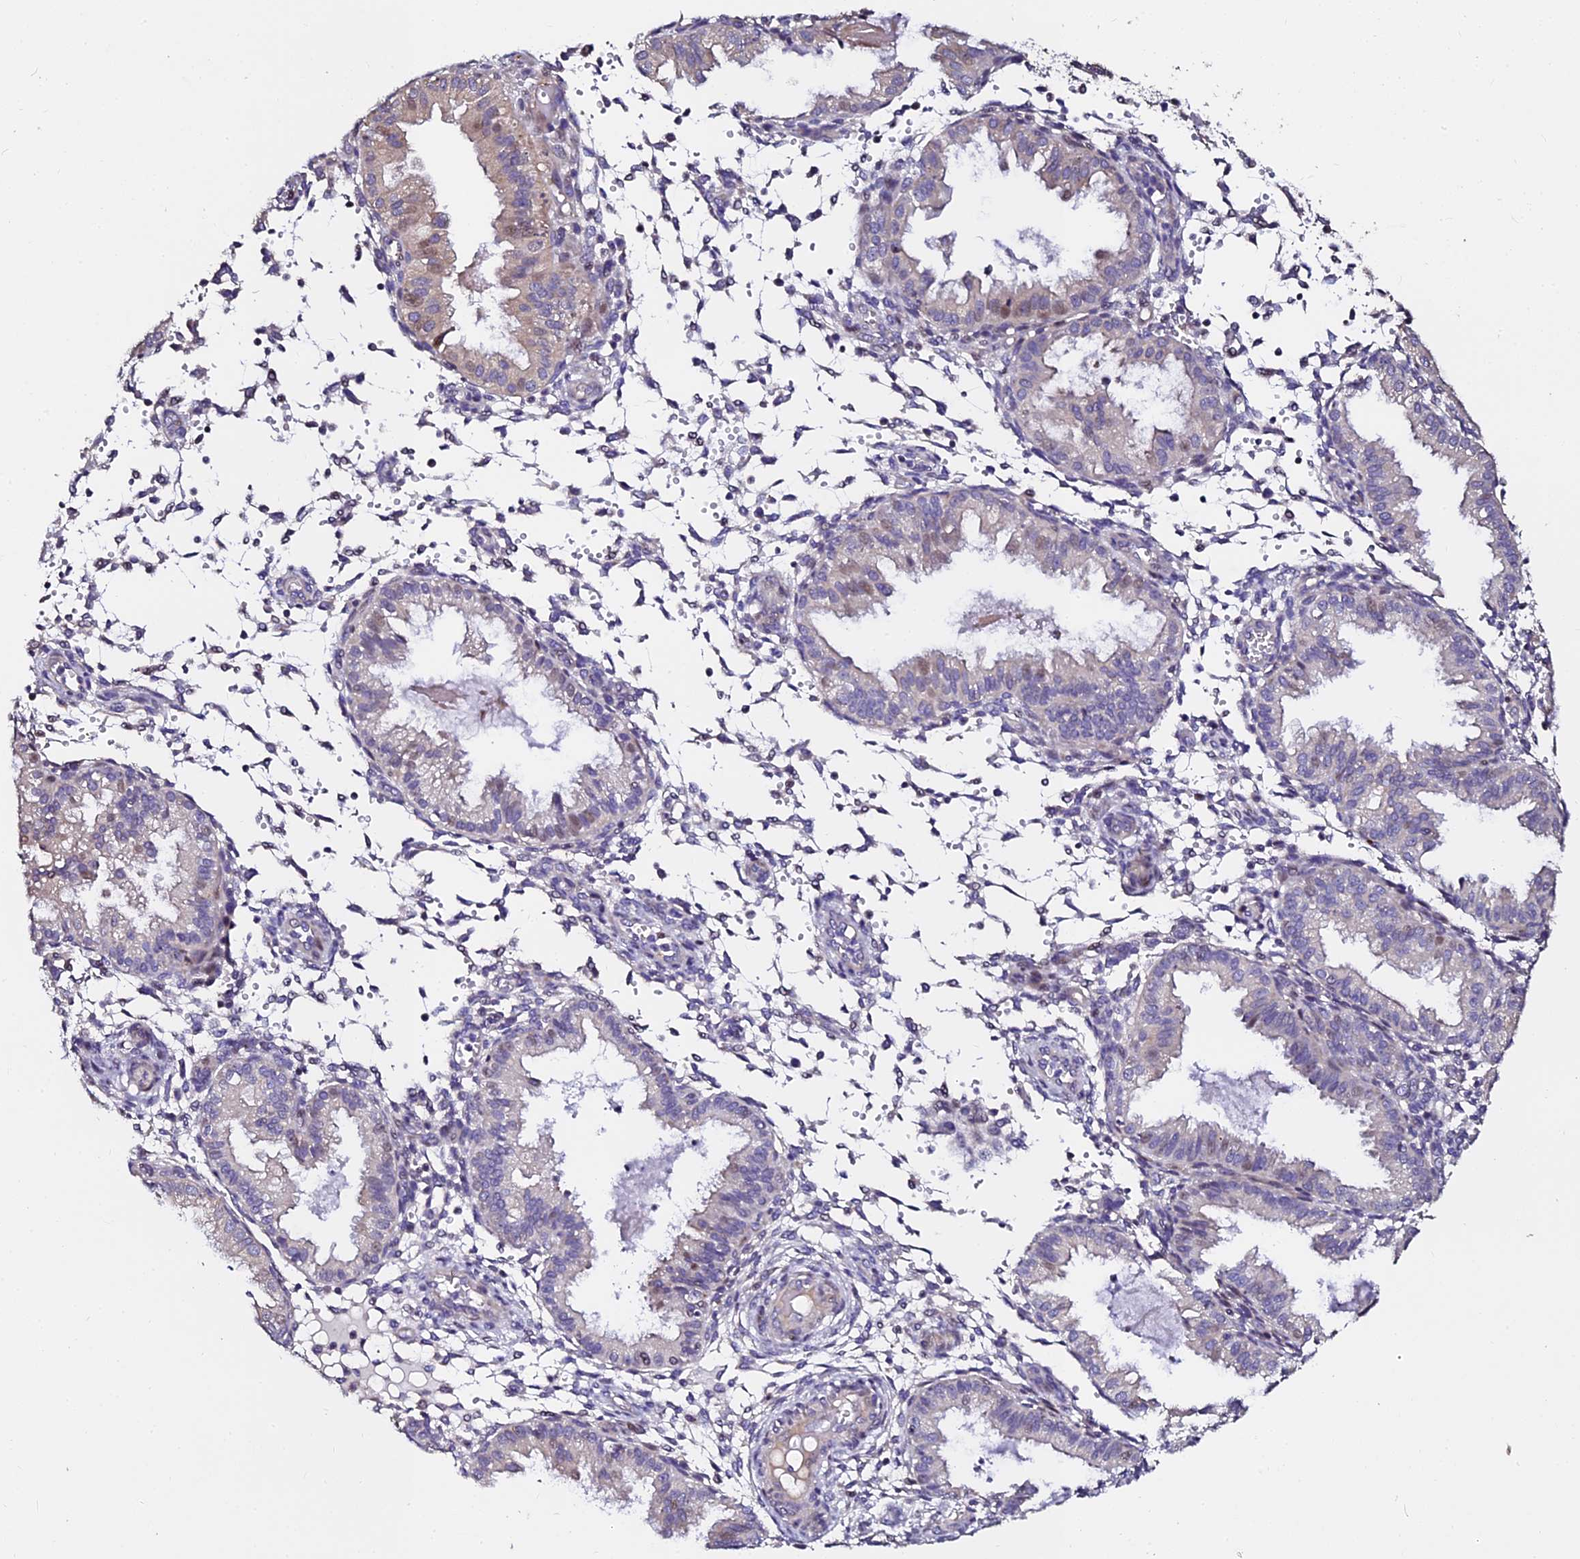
{"staining": {"intensity": "negative", "quantity": "none", "location": "none"}, "tissue": "endometrium", "cell_type": "Cells in endometrial stroma", "image_type": "normal", "snomed": [{"axis": "morphology", "description": "Normal tissue, NOS"}, {"axis": "topography", "description": "Endometrium"}], "caption": "Immunohistochemical staining of benign endometrium exhibits no significant expression in cells in endometrial stroma. Nuclei are stained in blue.", "gene": "GPN3", "patient": {"sex": "female", "age": 33}}